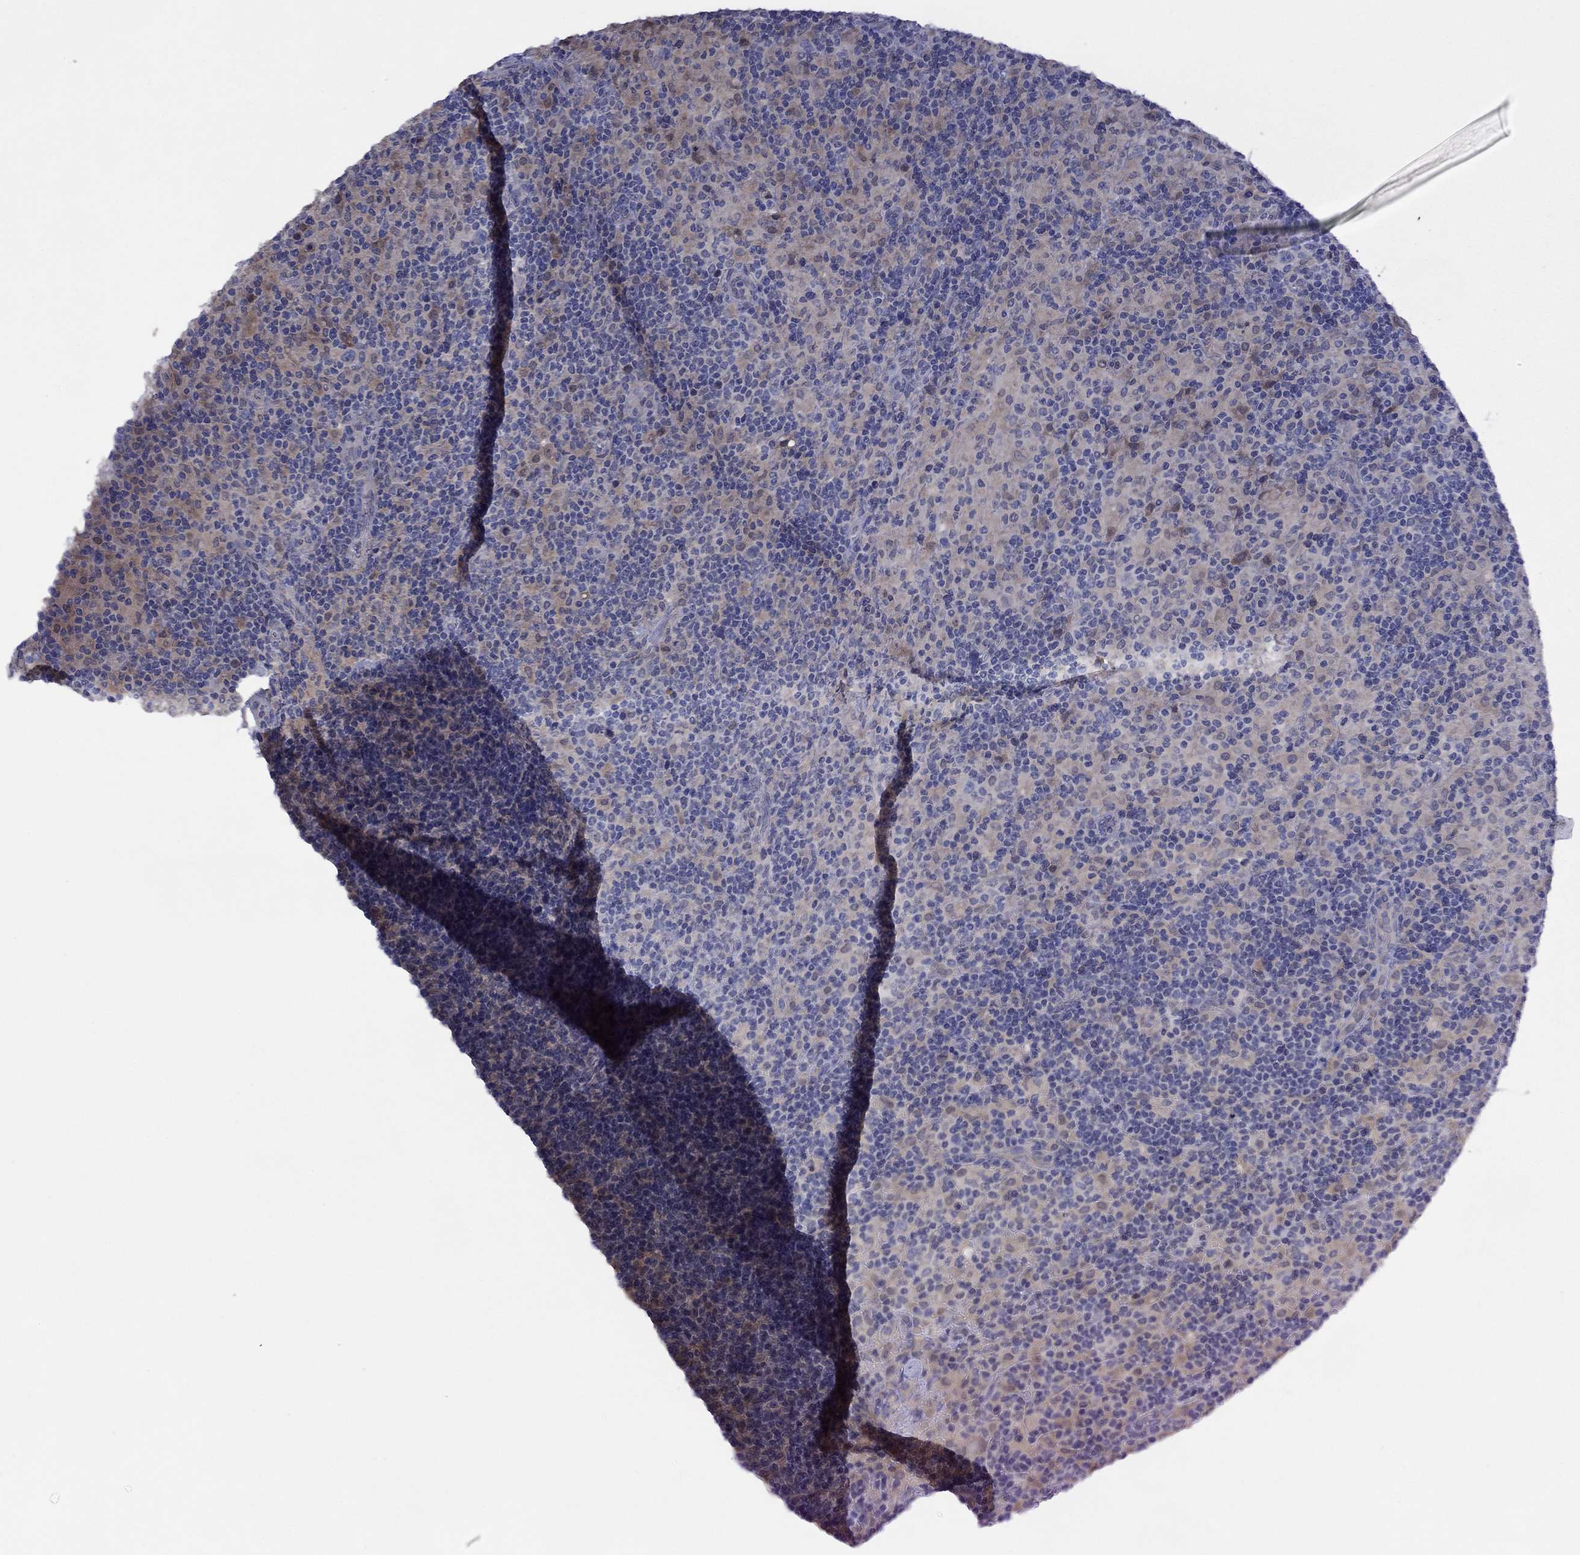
{"staining": {"intensity": "negative", "quantity": "none", "location": "none"}, "tissue": "lymphoma", "cell_type": "Tumor cells", "image_type": "cancer", "snomed": [{"axis": "morphology", "description": "Hodgkin's disease, NOS"}, {"axis": "topography", "description": "Lymph node"}], "caption": "Tumor cells are negative for brown protein staining in Hodgkin's disease. (DAB immunohistochemistry with hematoxylin counter stain).", "gene": "CYP2B6", "patient": {"sex": "male", "age": 70}}